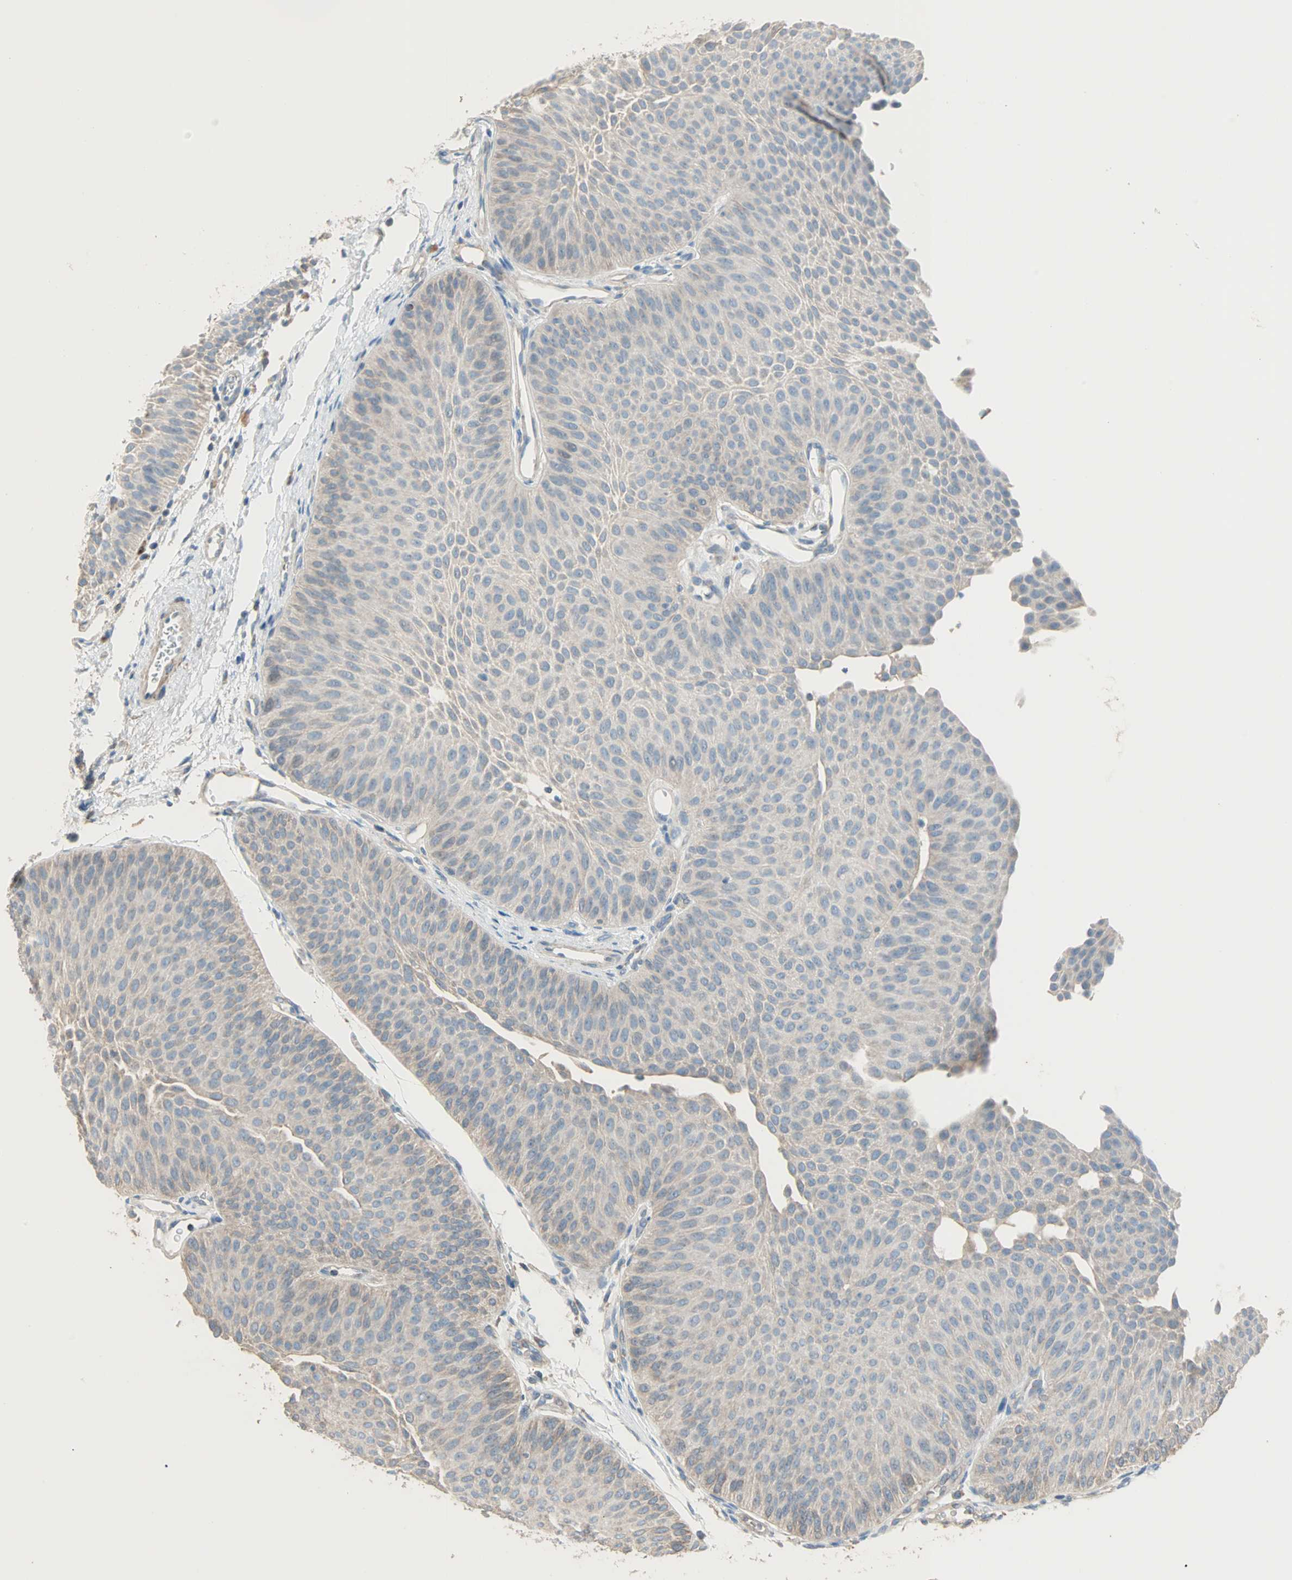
{"staining": {"intensity": "negative", "quantity": "none", "location": "none"}, "tissue": "urothelial cancer", "cell_type": "Tumor cells", "image_type": "cancer", "snomed": [{"axis": "morphology", "description": "Urothelial carcinoma, Low grade"}, {"axis": "topography", "description": "Urinary bladder"}], "caption": "The image reveals no significant expression in tumor cells of low-grade urothelial carcinoma.", "gene": "ACVRL1", "patient": {"sex": "female", "age": 60}}